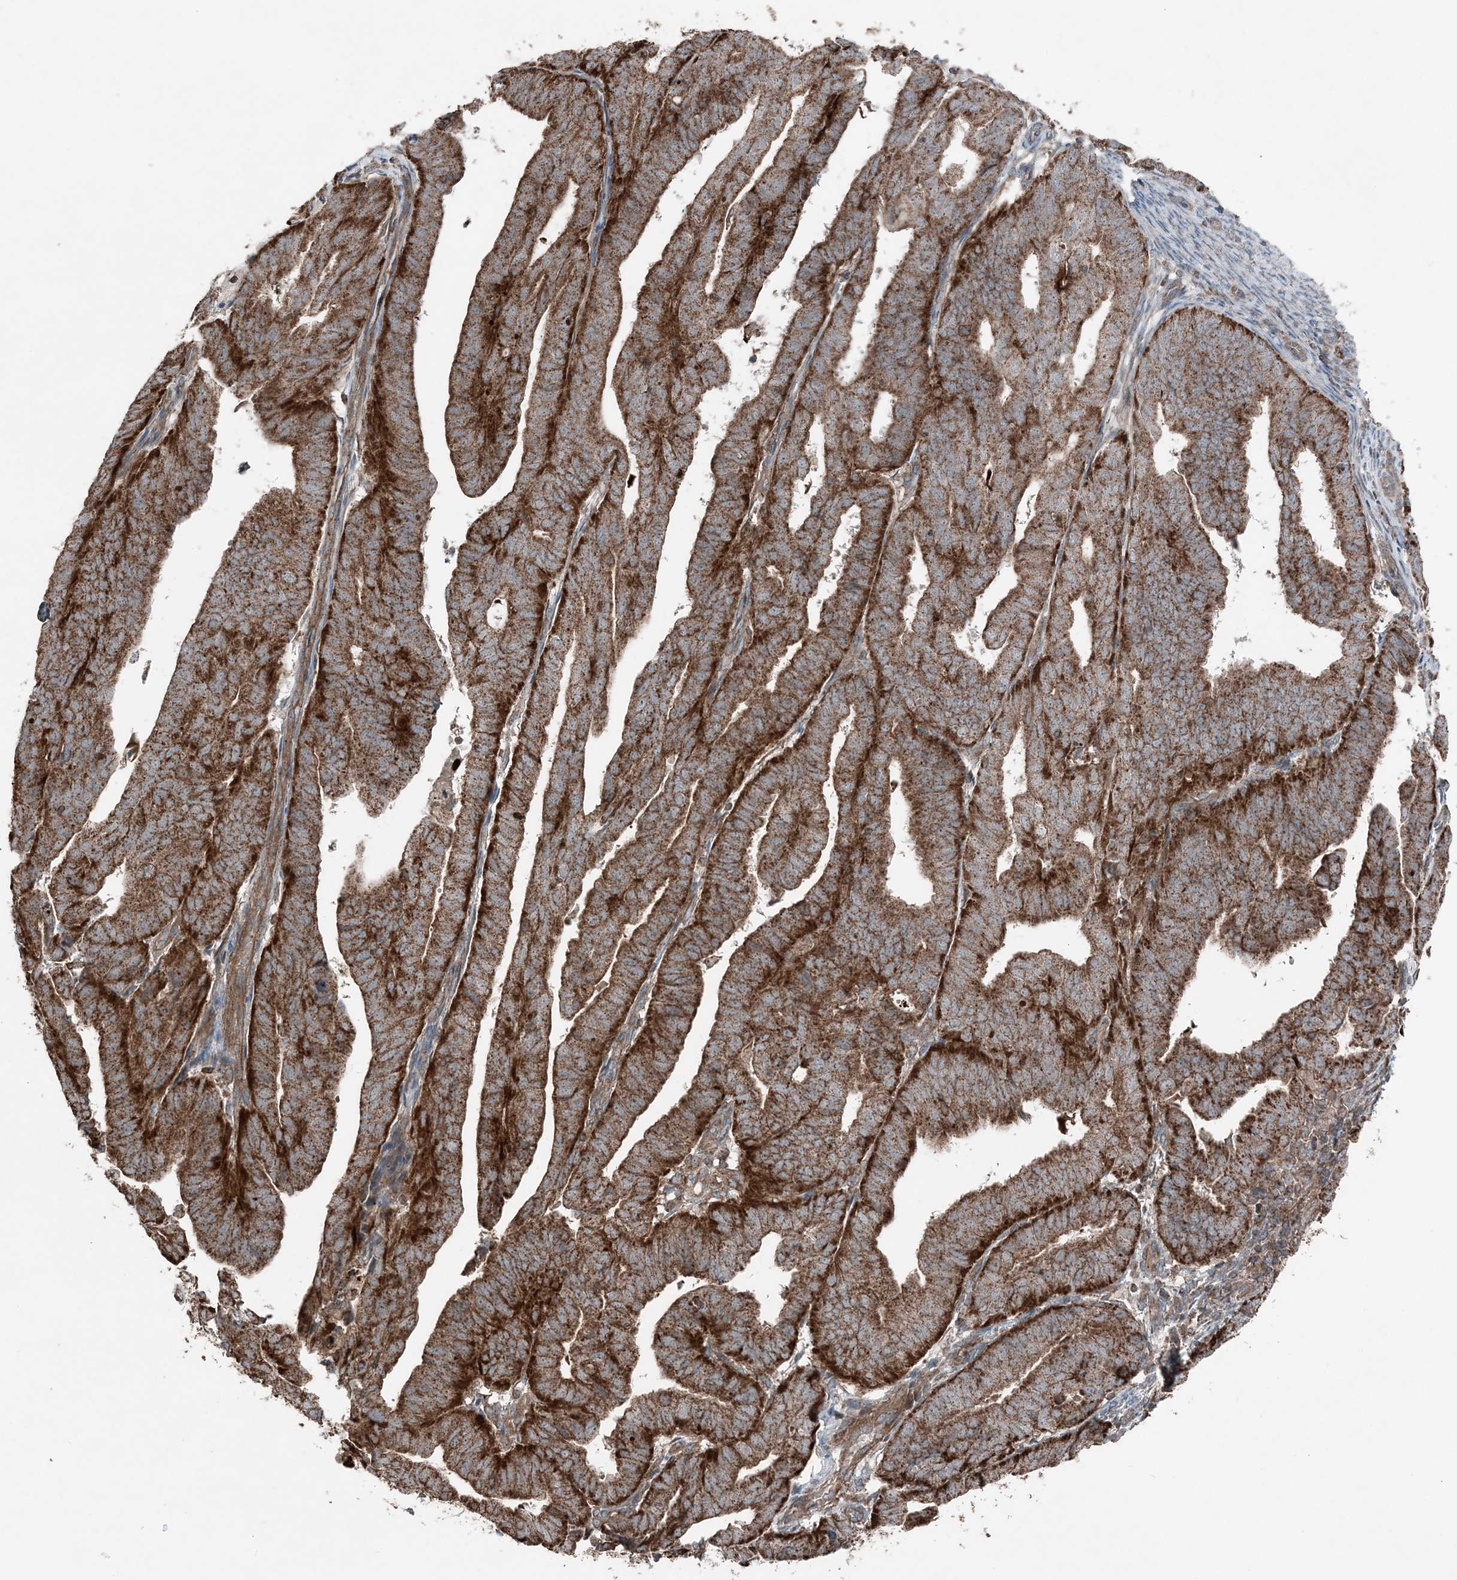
{"staining": {"intensity": "strong", "quantity": ">75%", "location": "cytoplasmic/membranous"}, "tissue": "endometrial cancer", "cell_type": "Tumor cells", "image_type": "cancer", "snomed": [{"axis": "morphology", "description": "Adenocarcinoma, NOS"}, {"axis": "topography", "description": "Uterus"}], "caption": "This micrograph shows IHC staining of endometrial cancer (adenocarcinoma), with high strong cytoplasmic/membranous expression in approximately >75% of tumor cells.", "gene": "KY", "patient": {"sex": "female", "age": 77}}